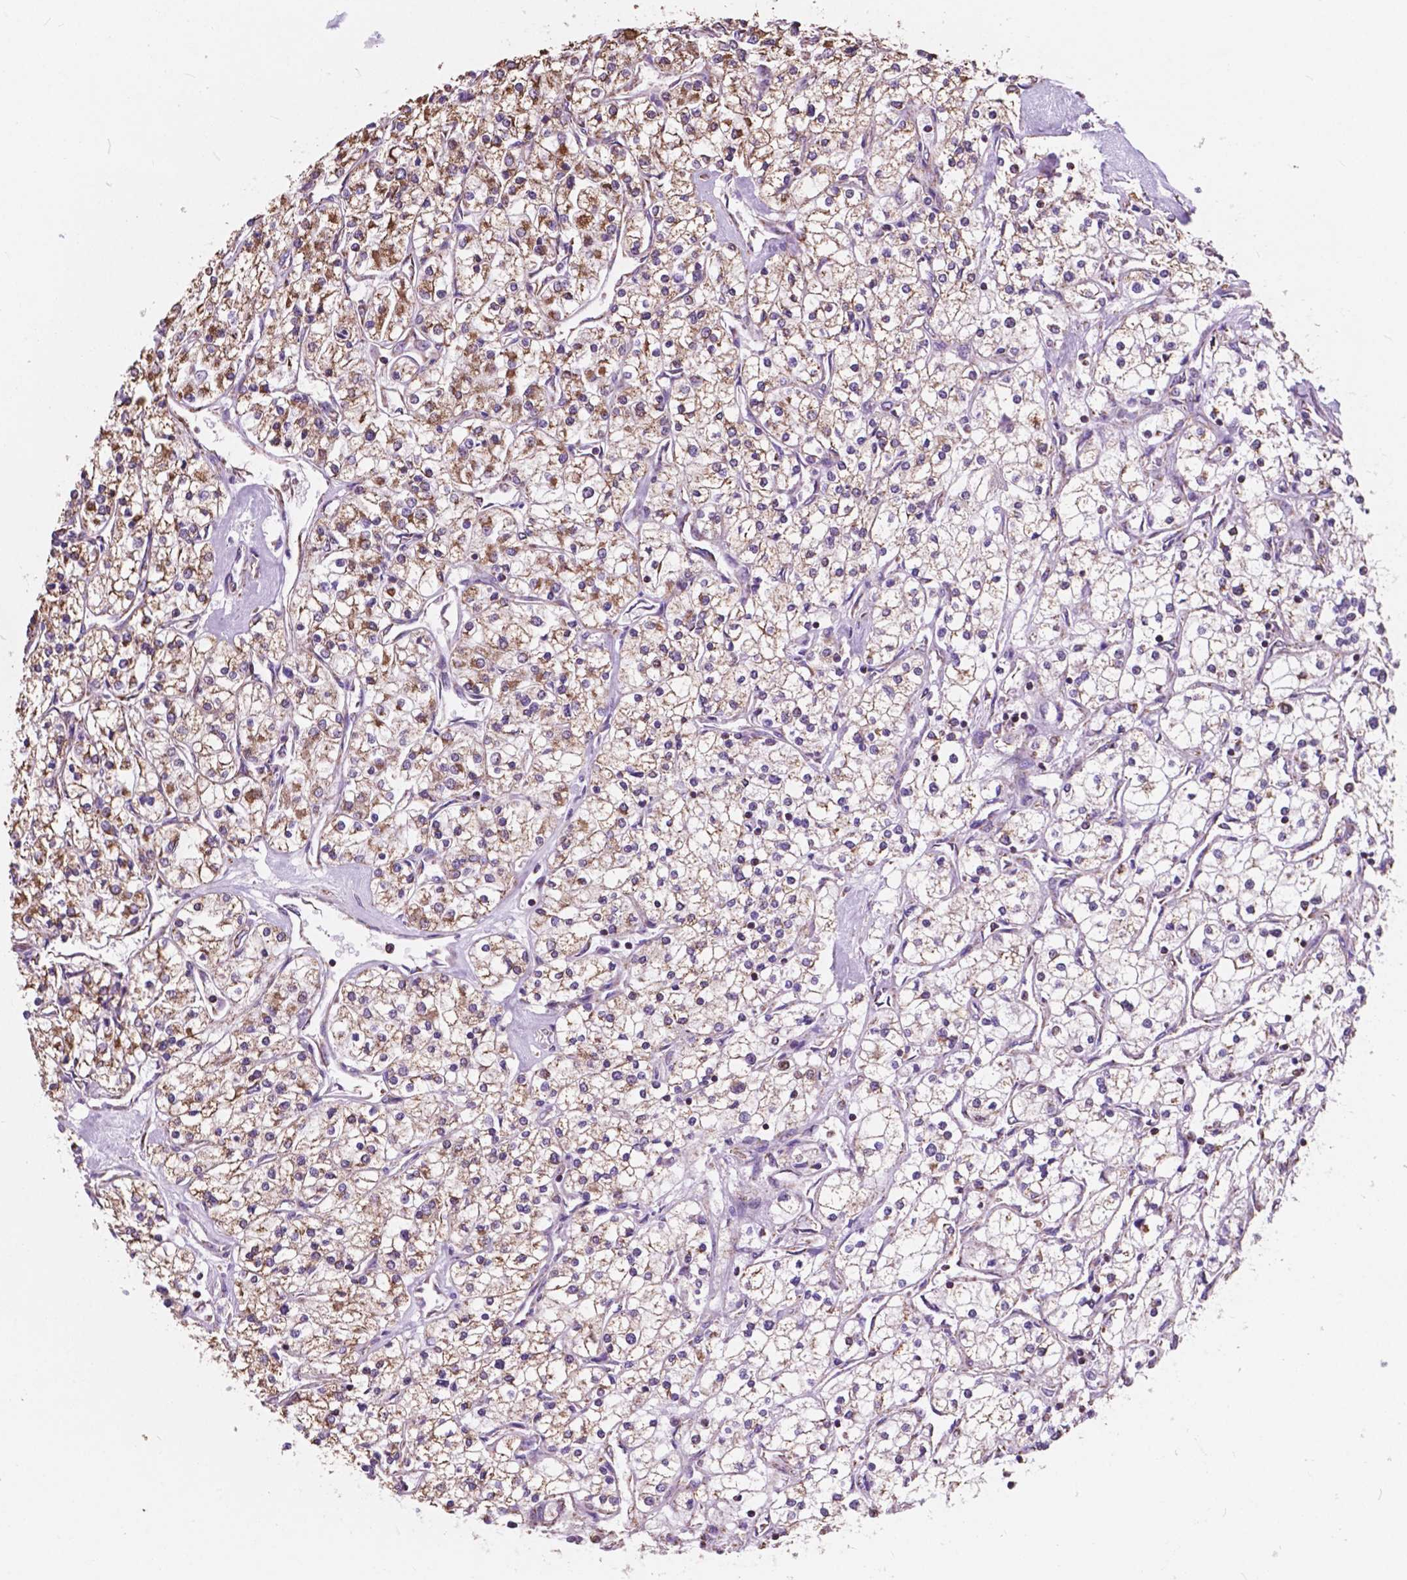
{"staining": {"intensity": "weak", "quantity": ">75%", "location": "cytoplasmic/membranous"}, "tissue": "renal cancer", "cell_type": "Tumor cells", "image_type": "cancer", "snomed": [{"axis": "morphology", "description": "Adenocarcinoma, NOS"}, {"axis": "topography", "description": "Kidney"}], "caption": "Immunohistochemical staining of human renal cancer reveals weak cytoplasmic/membranous protein expression in about >75% of tumor cells.", "gene": "SCOC", "patient": {"sex": "male", "age": 80}}